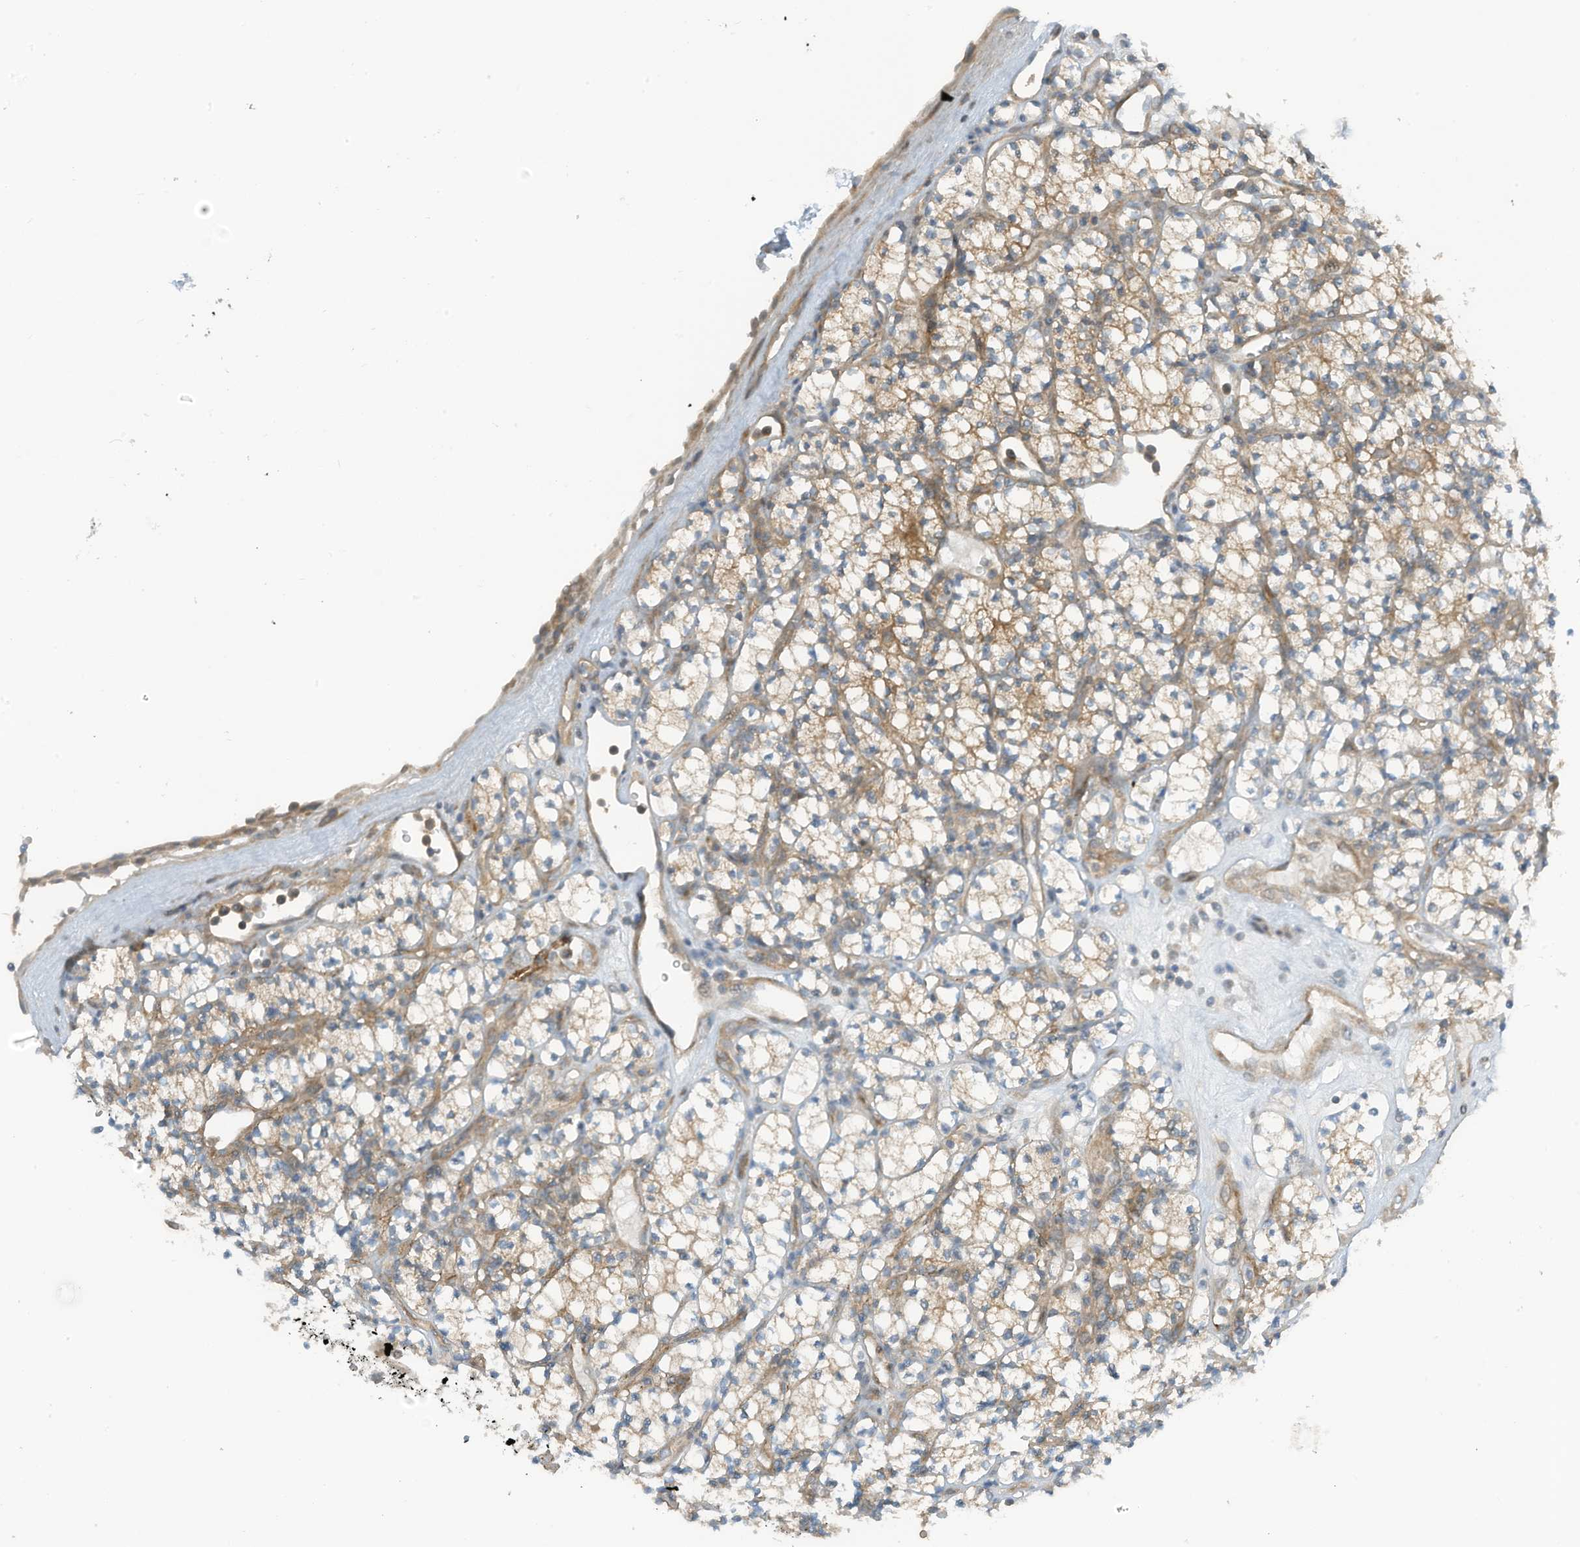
{"staining": {"intensity": "moderate", "quantity": "25%-75%", "location": "cytoplasmic/membranous"}, "tissue": "renal cancer", "cell_type": "Tumor cells", "image_type": "cancer", "snomed": [{"axis": "morphology", "description": "Adenocarcinoma, NOS"}, {"axis": "topography", "description": "Kidney"}], "caption": "Adenocarcinoma (renal) stained with DAB (3,3'-diaminobenzidine) IHC exhibits medium levels of moderate cytoplasmic/membranous expression in about 25%-75% of tumor cells.", "gene": "FSD1L", "patient": {"sex": "male", "age": 77}}